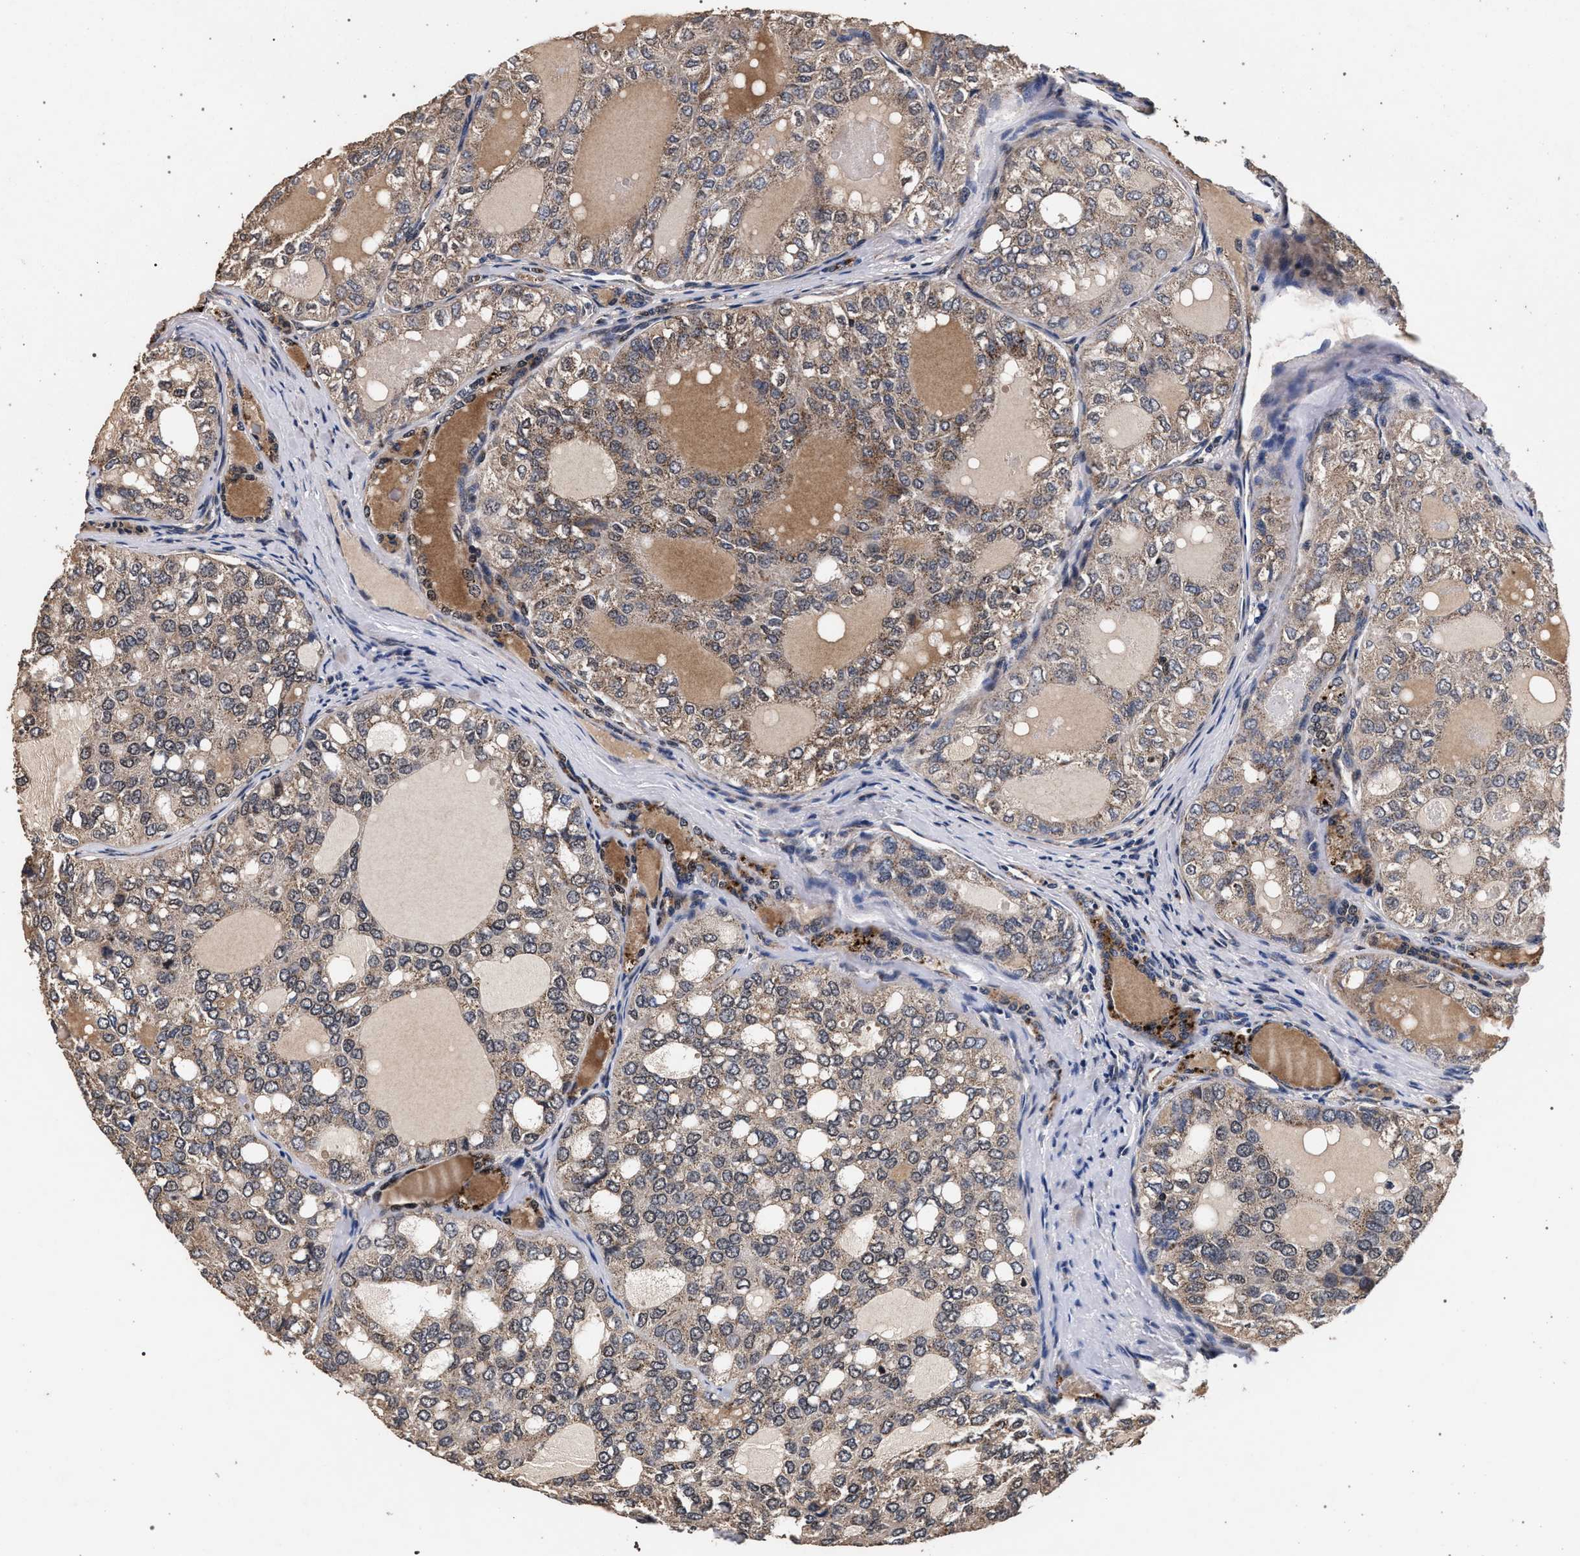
{"staining": {"intensity": "moderate", "quantity": ">75%", "location": "cytoplasmic/membranous"}, "tissue": "thyroid cancer", "cell_type": "Tumor cells", "image_type": "cancer", "snomed": [{"axis": "morphology", "description": "Follicular adenoma carcinoma, NOS"}, {"axis": "topography", "description": "Thyroid gland"}], "caption": "Immunohistochemical staining of thyroid cancer displays medium levels of moderate cytoplasmic/membranous protein expression in approximately >75% of tumor cells. (IHC, brightfield microscopy, high magnification).", "gene": "ACOX1", "patient": {"sex": "male", "age": 75}}